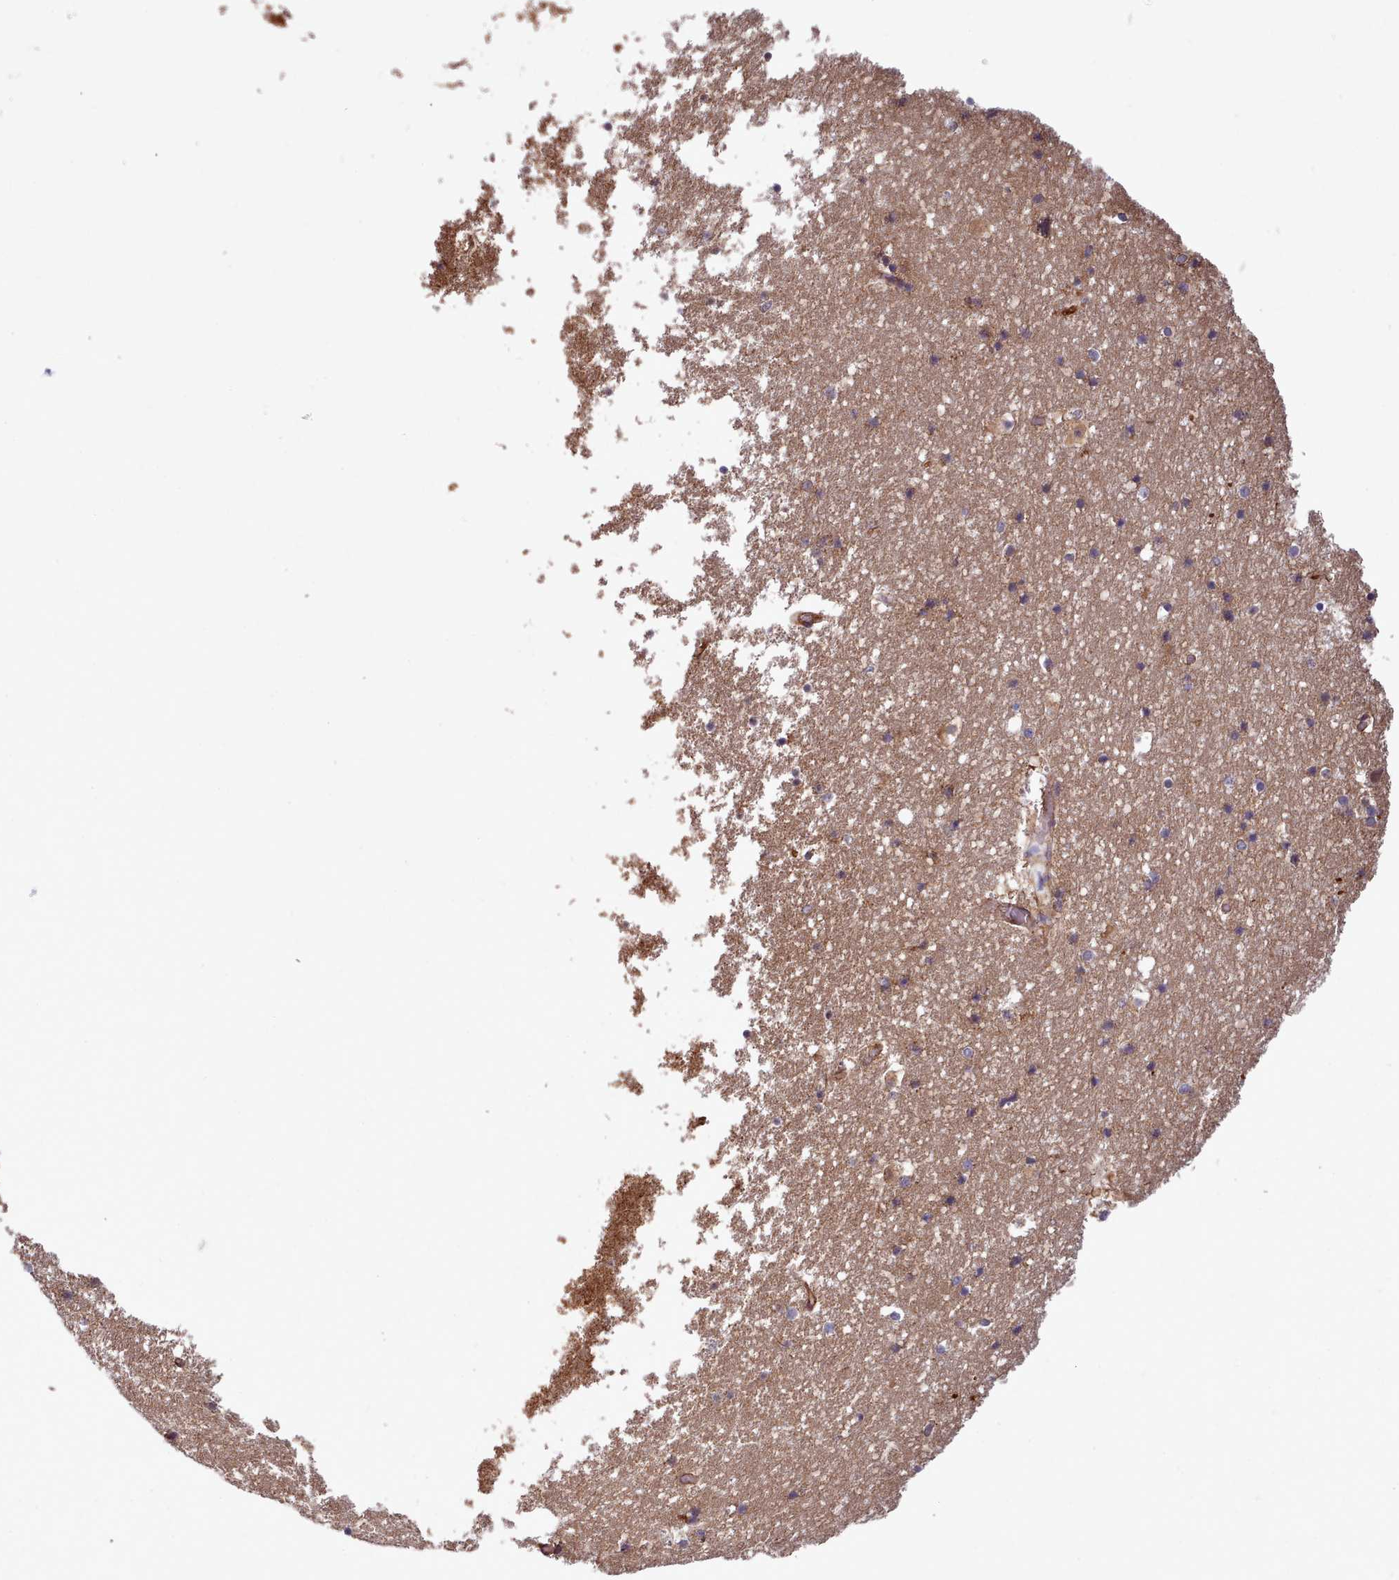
{"staining": {"intensity": "weak", "quantity": "25%-75%", "location": "cytoplasmic/membranous"}, "tissue": "hippocampus", "cell_type": "Glial cells", "image_type": "normal", "snomed": [{"axis": "morphology", "description": "Normal tissue, NOS"}, {"axis": "topography", "description": "Hippocampus"}], "caption": "An image of human hippocampus stained for a protein reveals weak cytoplasmic/membranous brown staining in glial cells. (DAB = brown stain, brightfield microscopy at high magnification).", "gene": "MRPL46", "patient": {"sex": "female", "age": 52}}